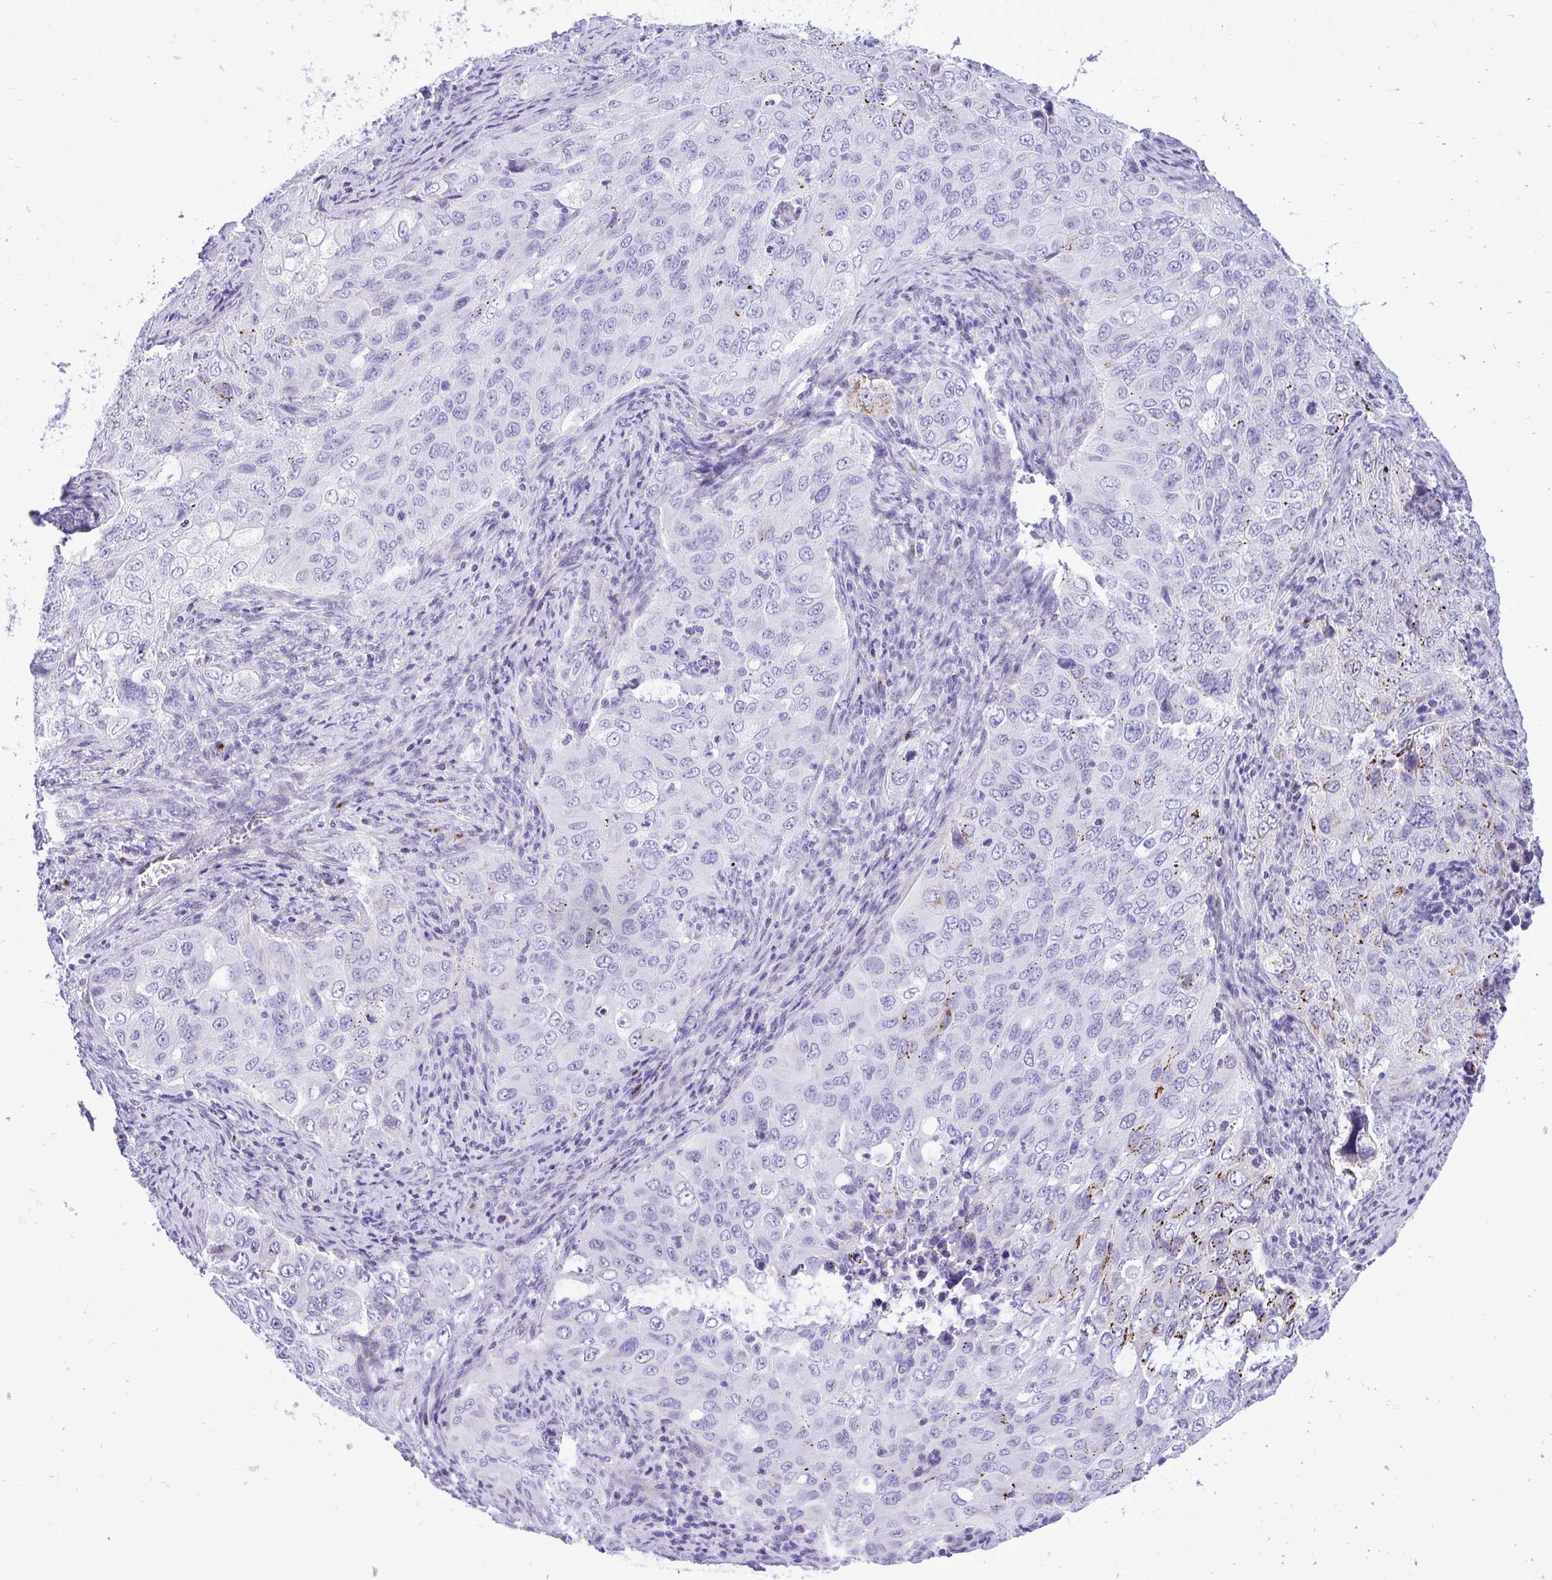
{"staining": {"intensity": "moderate", "quantity": "<25%", "location": "cytoplasmic/membranous"}, "tissue": "lung cancer", "cell_type": "Tumor cells", "image_type": "cancer", "snomed": [{"axis": "morphology", "description": "Adenocarcinoma, NOS"}, {"axis": "morphology", "description": "Adenocarcinoma, metastatic, NOS"}, {"axis": "topography", "description": "Lymph node"}, {"axis": "topography", "description": "Lung"}], "caption": "Immunohistochemistry (IHC) of human lung metastatic adenocarcinoma demonstrates low levels of moderate cytoplasmic/membranous staining in approximately <25% of tumor cells.", "gene": "ANKDD1B", "patient": {"sex": "female", "age": 42}}